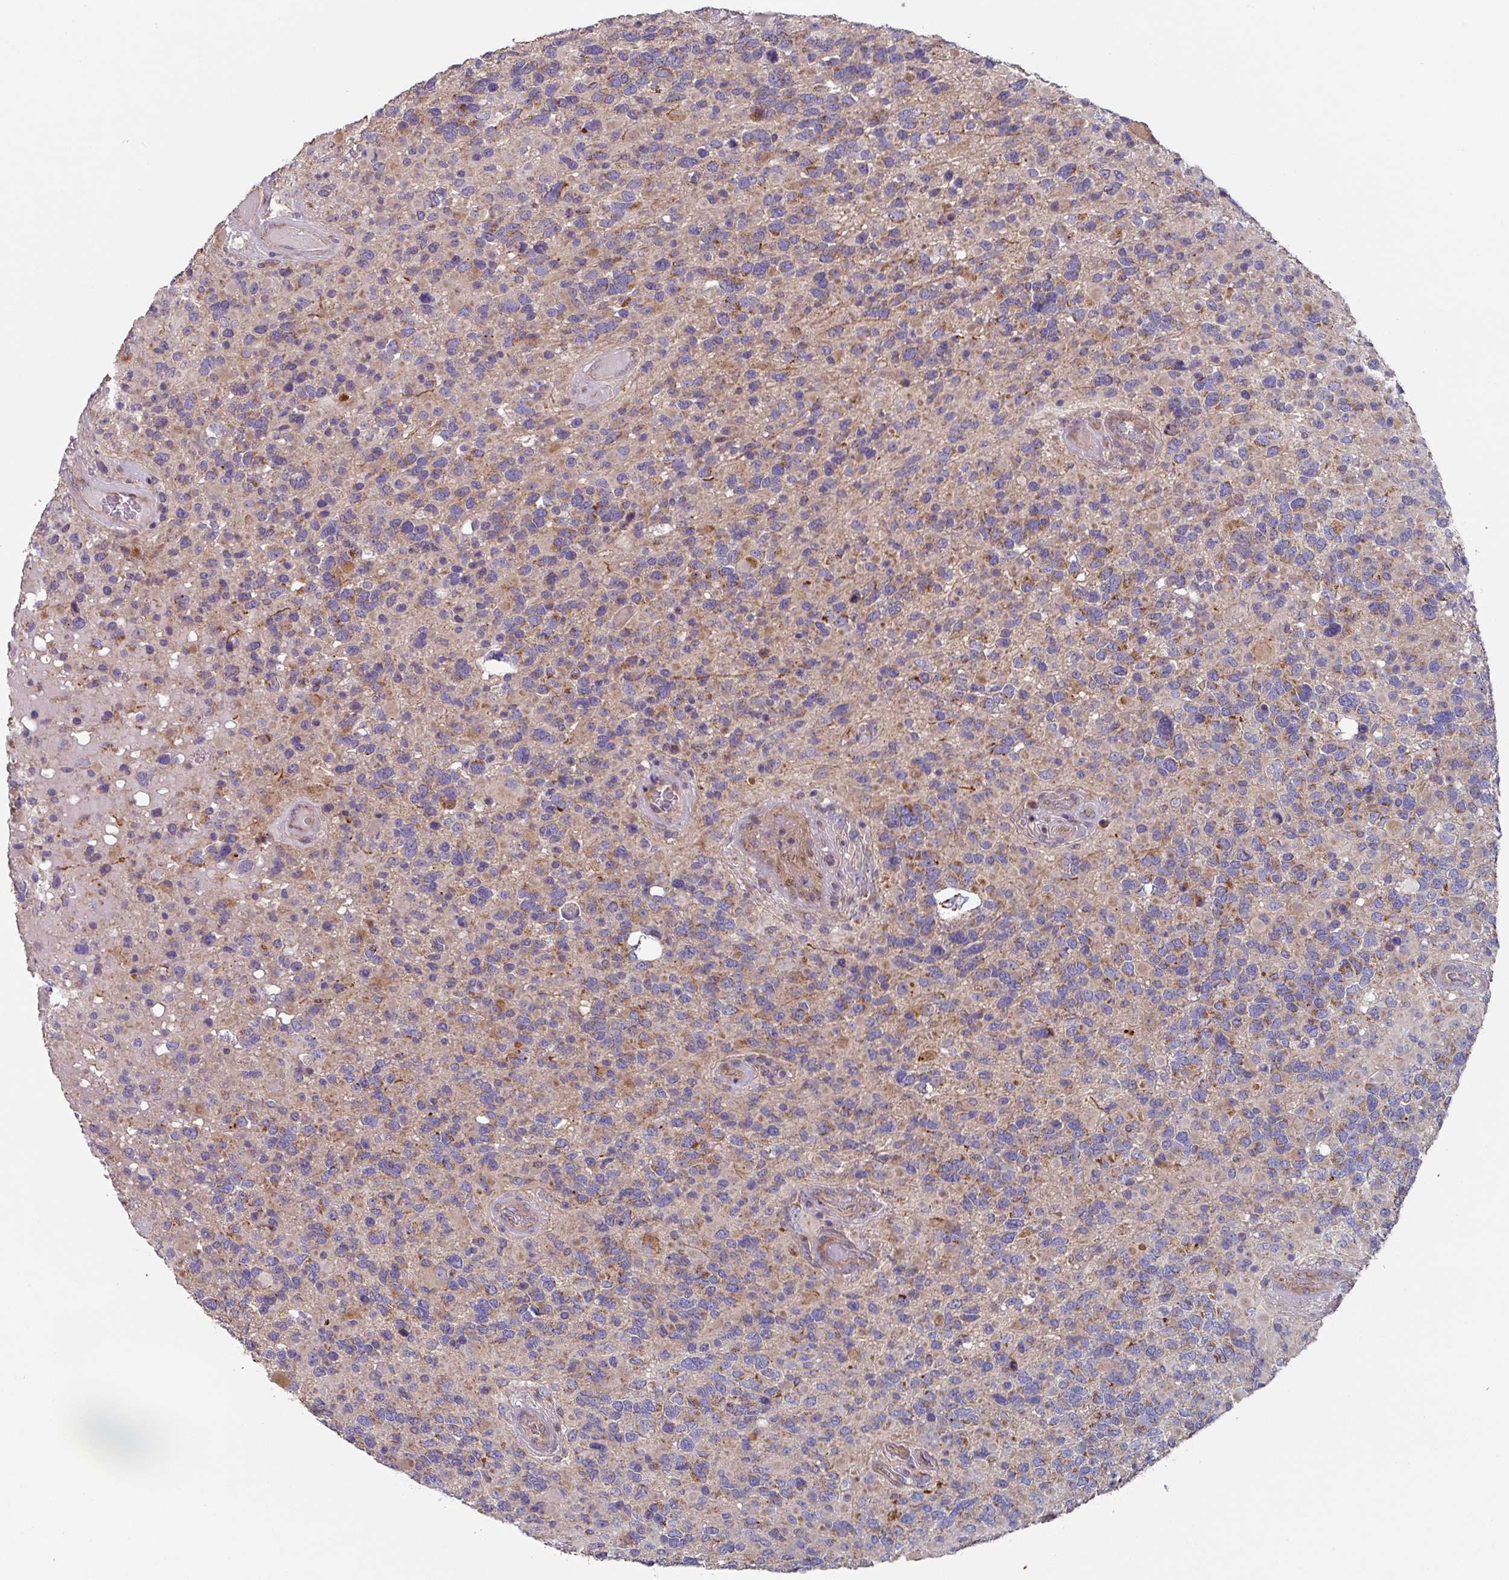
{"staining": {"intensity": "moderate", "quantity": "<25%", "location": "cytoplasmic/membranous"}, "tissue": "glioma", "cell_type": "Tumor cells", "image_type": "cancer", "snomed": [{"axis": "morphology", "description": "Glioma, malignant, High grade"}, {"axis": "topography", "description": "Brain"}], "caption": "Brown immunohistochemical staining in human malignant high-grade glioma reveals moderate cytoplasmic/membranous expression in about <25% of tumor cells.", "gene": "DCAF12L2", "patient": {"sex": "female", "age": 40}}